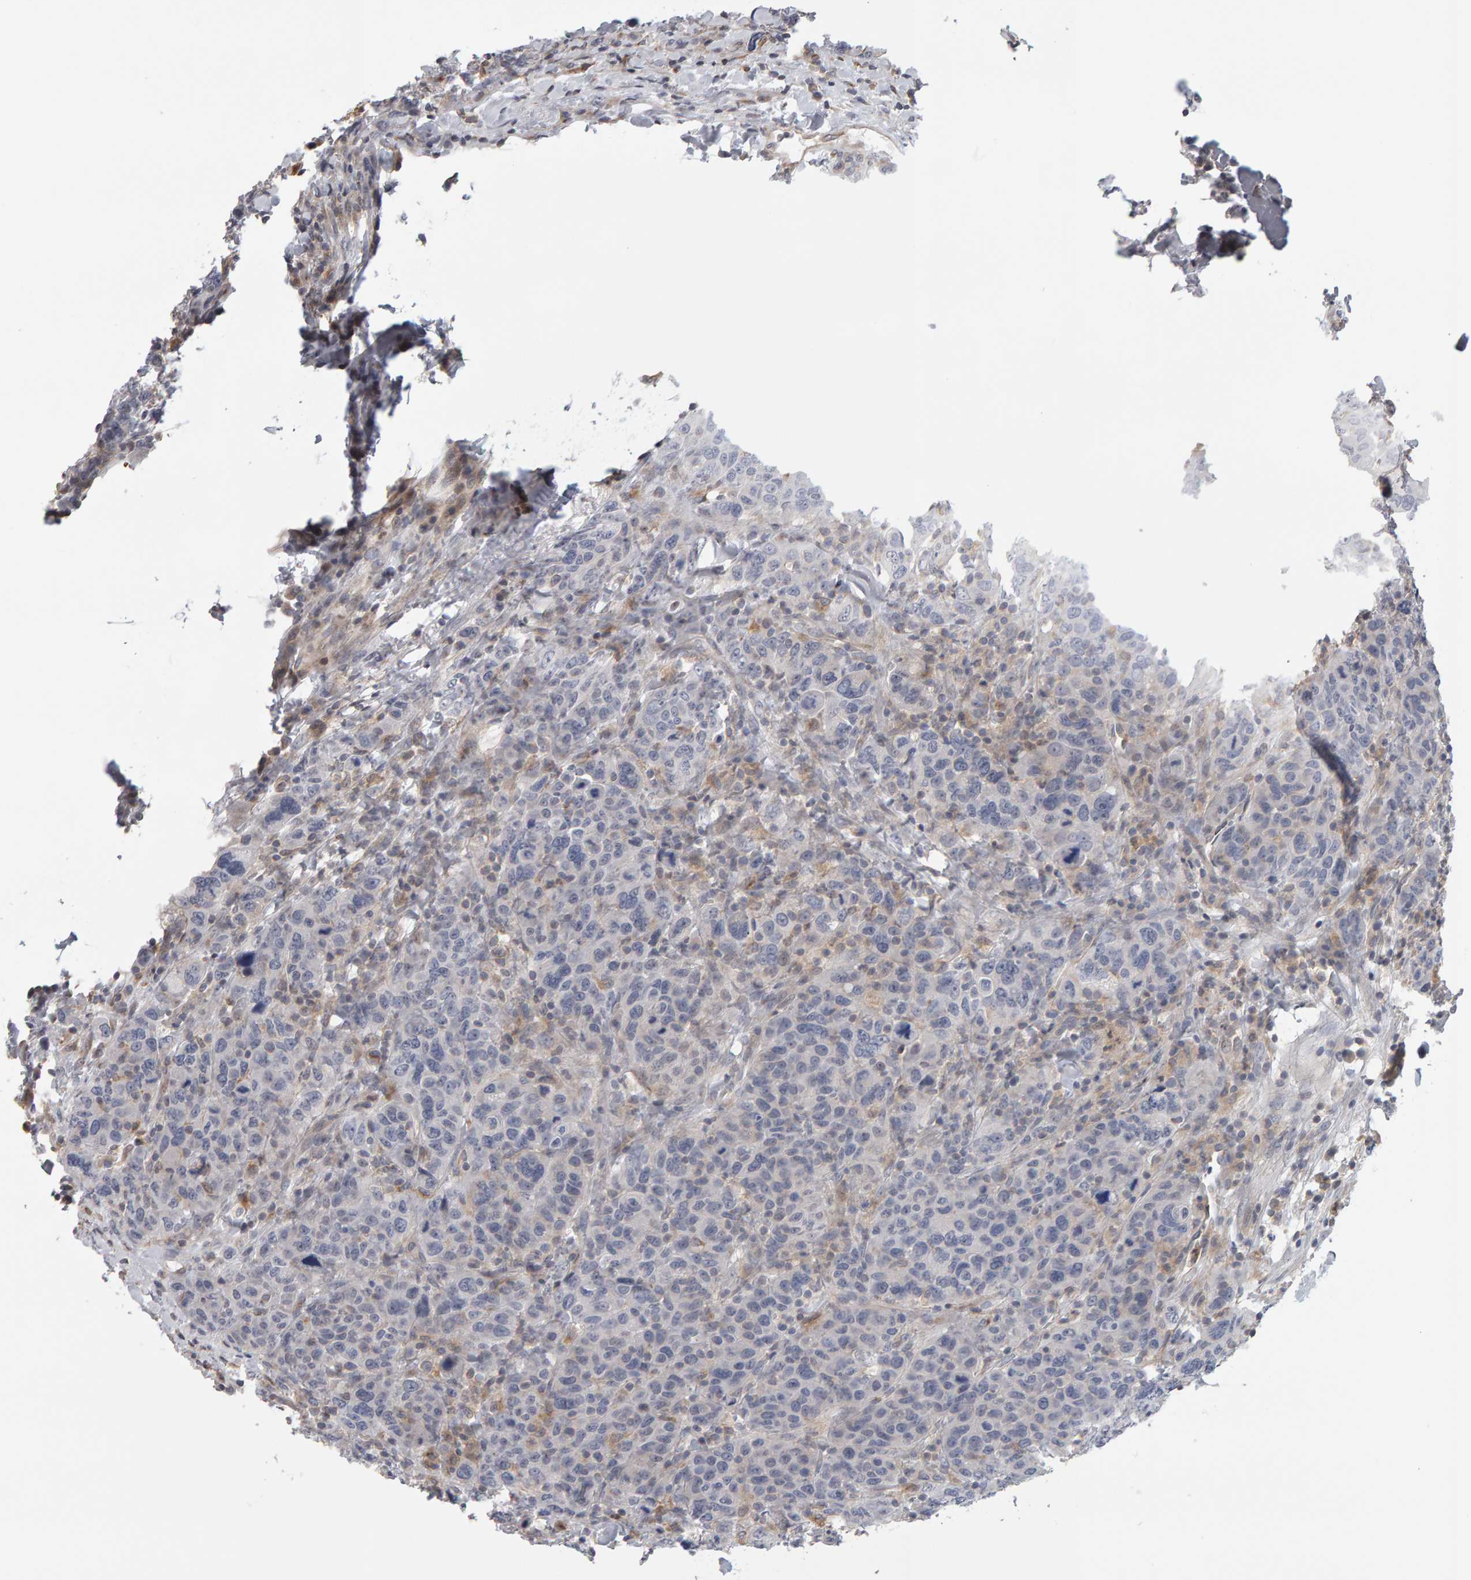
{"staining": {"intensity": "negative", "quantity": "none", "location": "none"}, "tissue": "breast cancer", "cell_type": "Tumor cells", "image_type": "cancer", "snomed": [{"axis": "morphology", "description": "Duct carcinoma"}, {"axis": "topography", "description": "Breast"}], "caption": "DAB immunohistochemical staining of breast cancer exhibits no significant expression in tumor cells. (DAB (3,3'-diaminobenzidine) immunohistochemistry visualized using brightfield microscopy, high magnification).", "gene": "MSRA", "patient": {"sex": "female", "age": 37}}